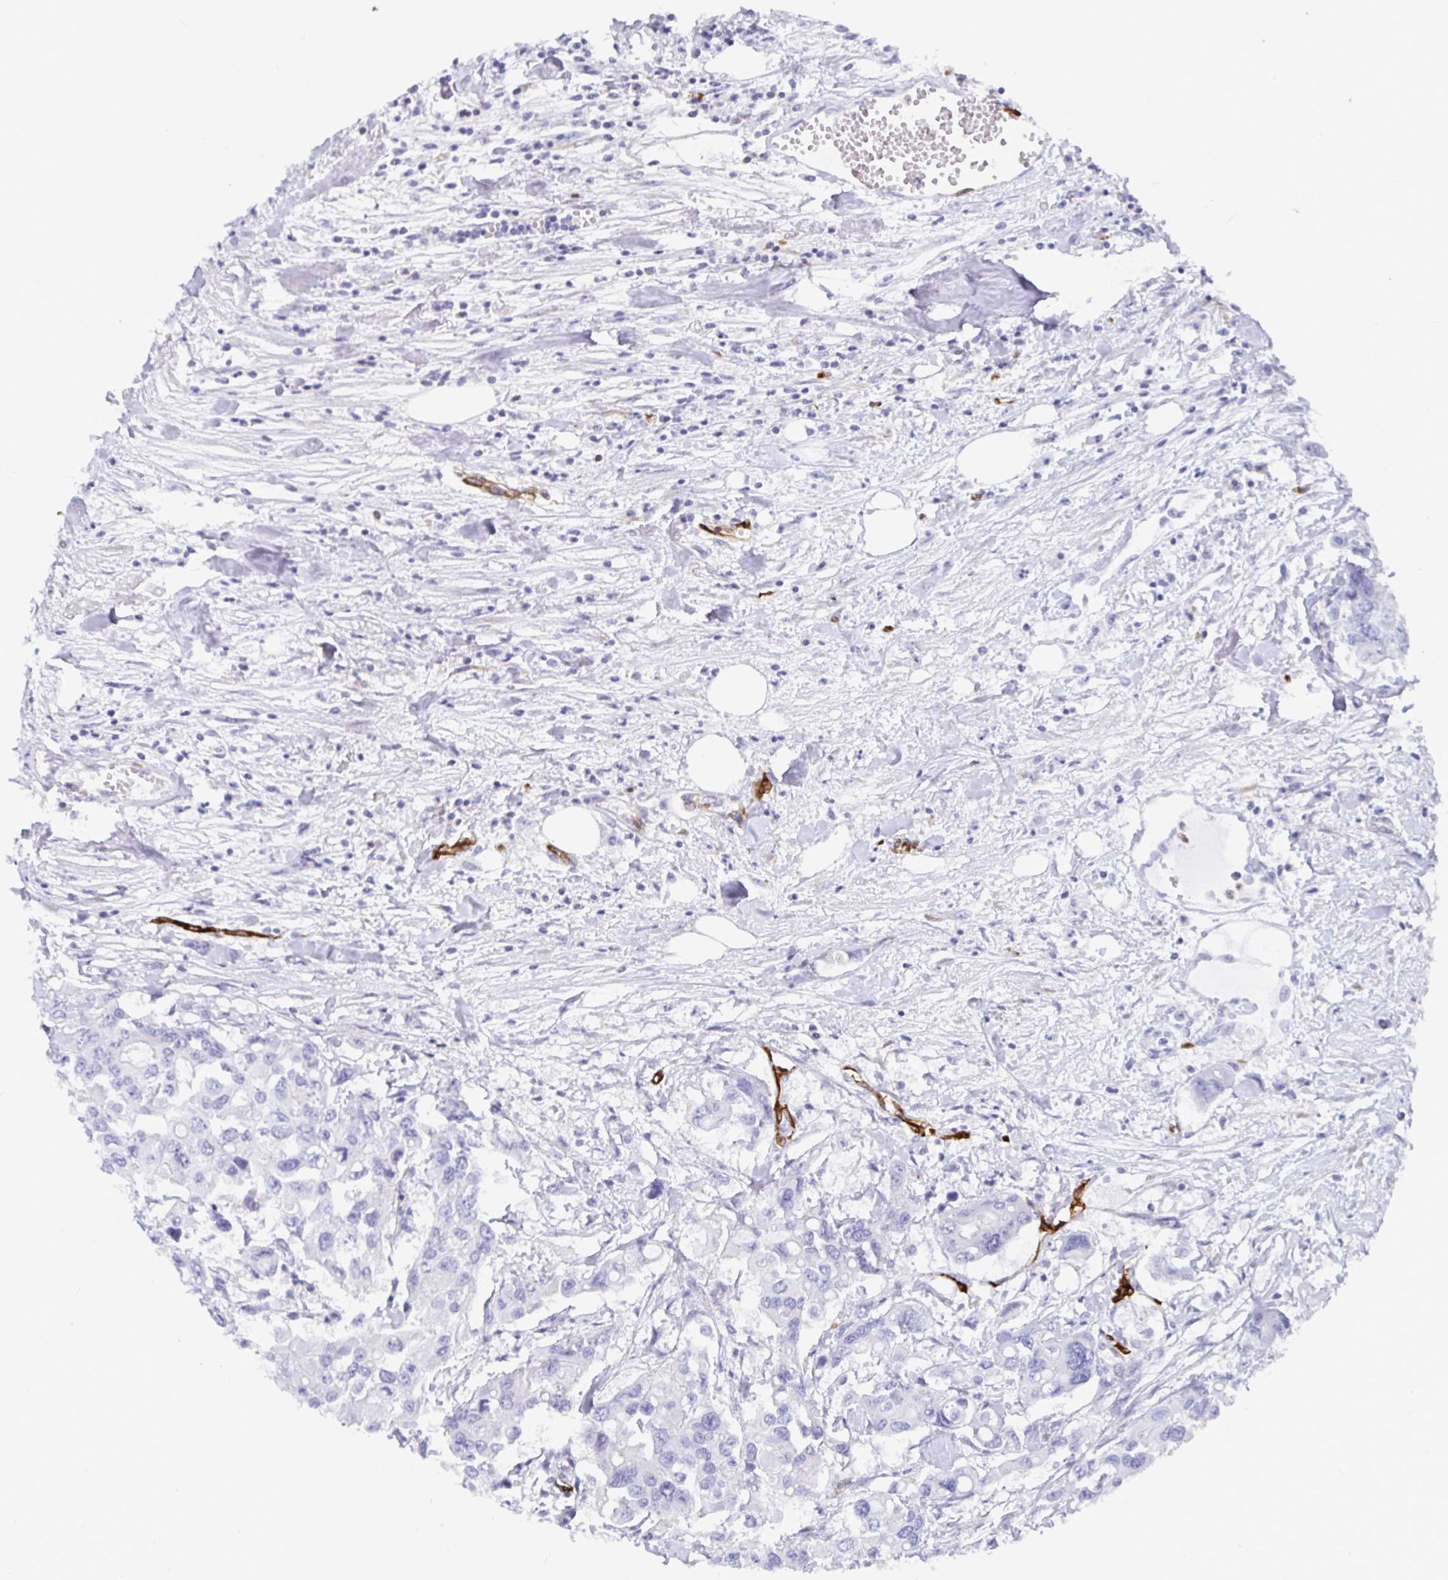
{"staining": {"intensity": "negative", "quantity": "none", "location": "none"}, "tissue": "colorectal cancer", "cell_type": "Tumor cells", "image_type": "cancer", "snomed": [{"axis": "morphology", "description": "Adenocarcinoma, NOS"}, {"axis": "topography", "description": "Colon"}], "caption": "Tumor cells are negative for protein expression in human colorectal cancer (adenocarcinoma).", "gene": "TP53I11", "patient": {"sex": "male", "age": 77}}